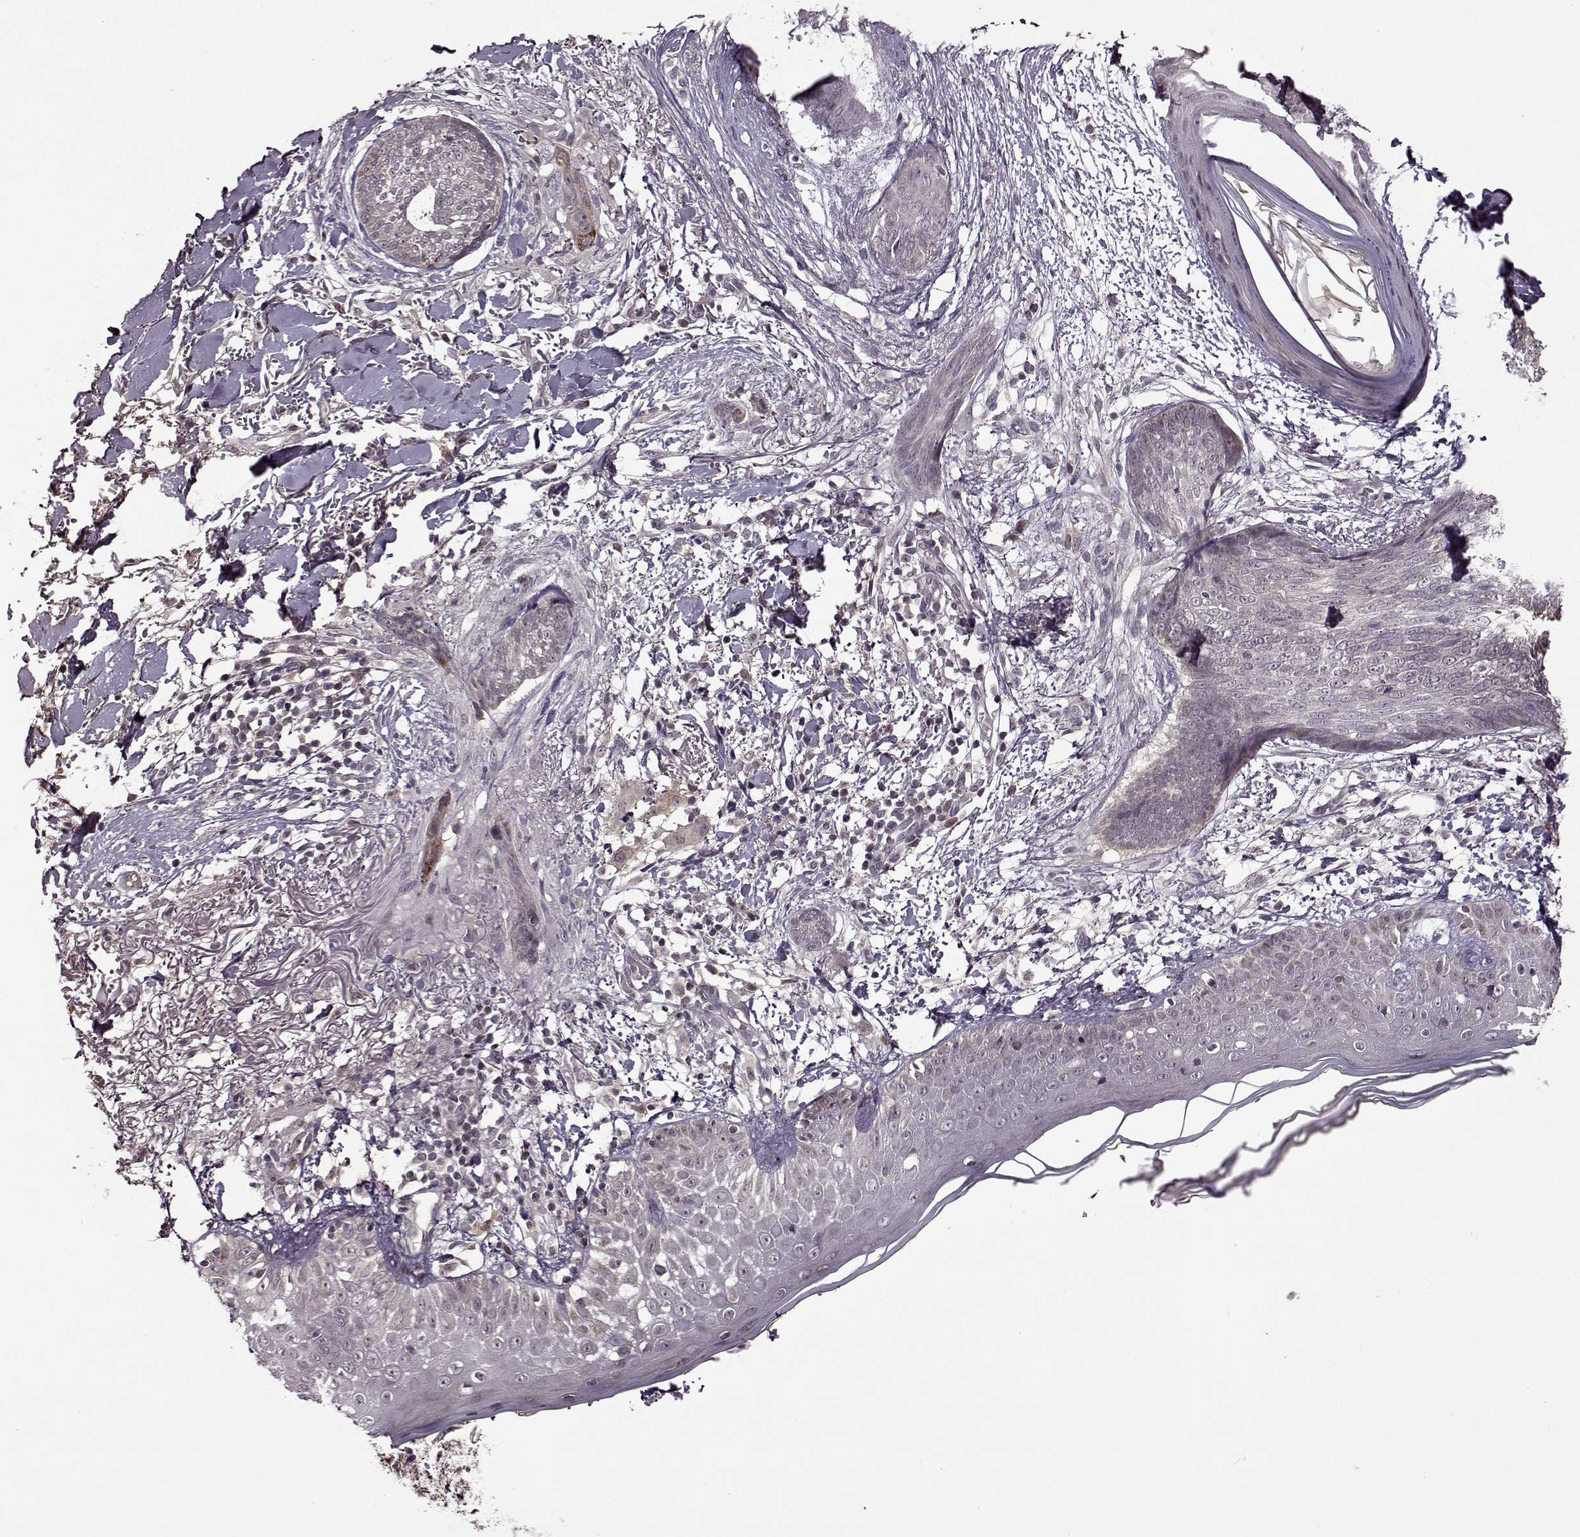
{"staining": {"intensity": "negative", "quantity": "none", "location": "none"}, "tissue": "skin cancer", "cell_type": "Tumor cells", "image_type": "cancer", "snomed": [{"axis": "morphology", "description": "Normal tissue, NOS"}, {"axis": "morphology", "description": "Basal cell carcinoma"}, {"axis": "topography", "description": "Skin"}], "caption": "The IHC photomicrograph has no significant staining in tumor cells of skin cancer (basal cell carcinoma) tissue.", "gene": "MAIP1", "patient": {"sex": "male", "age": 84}}